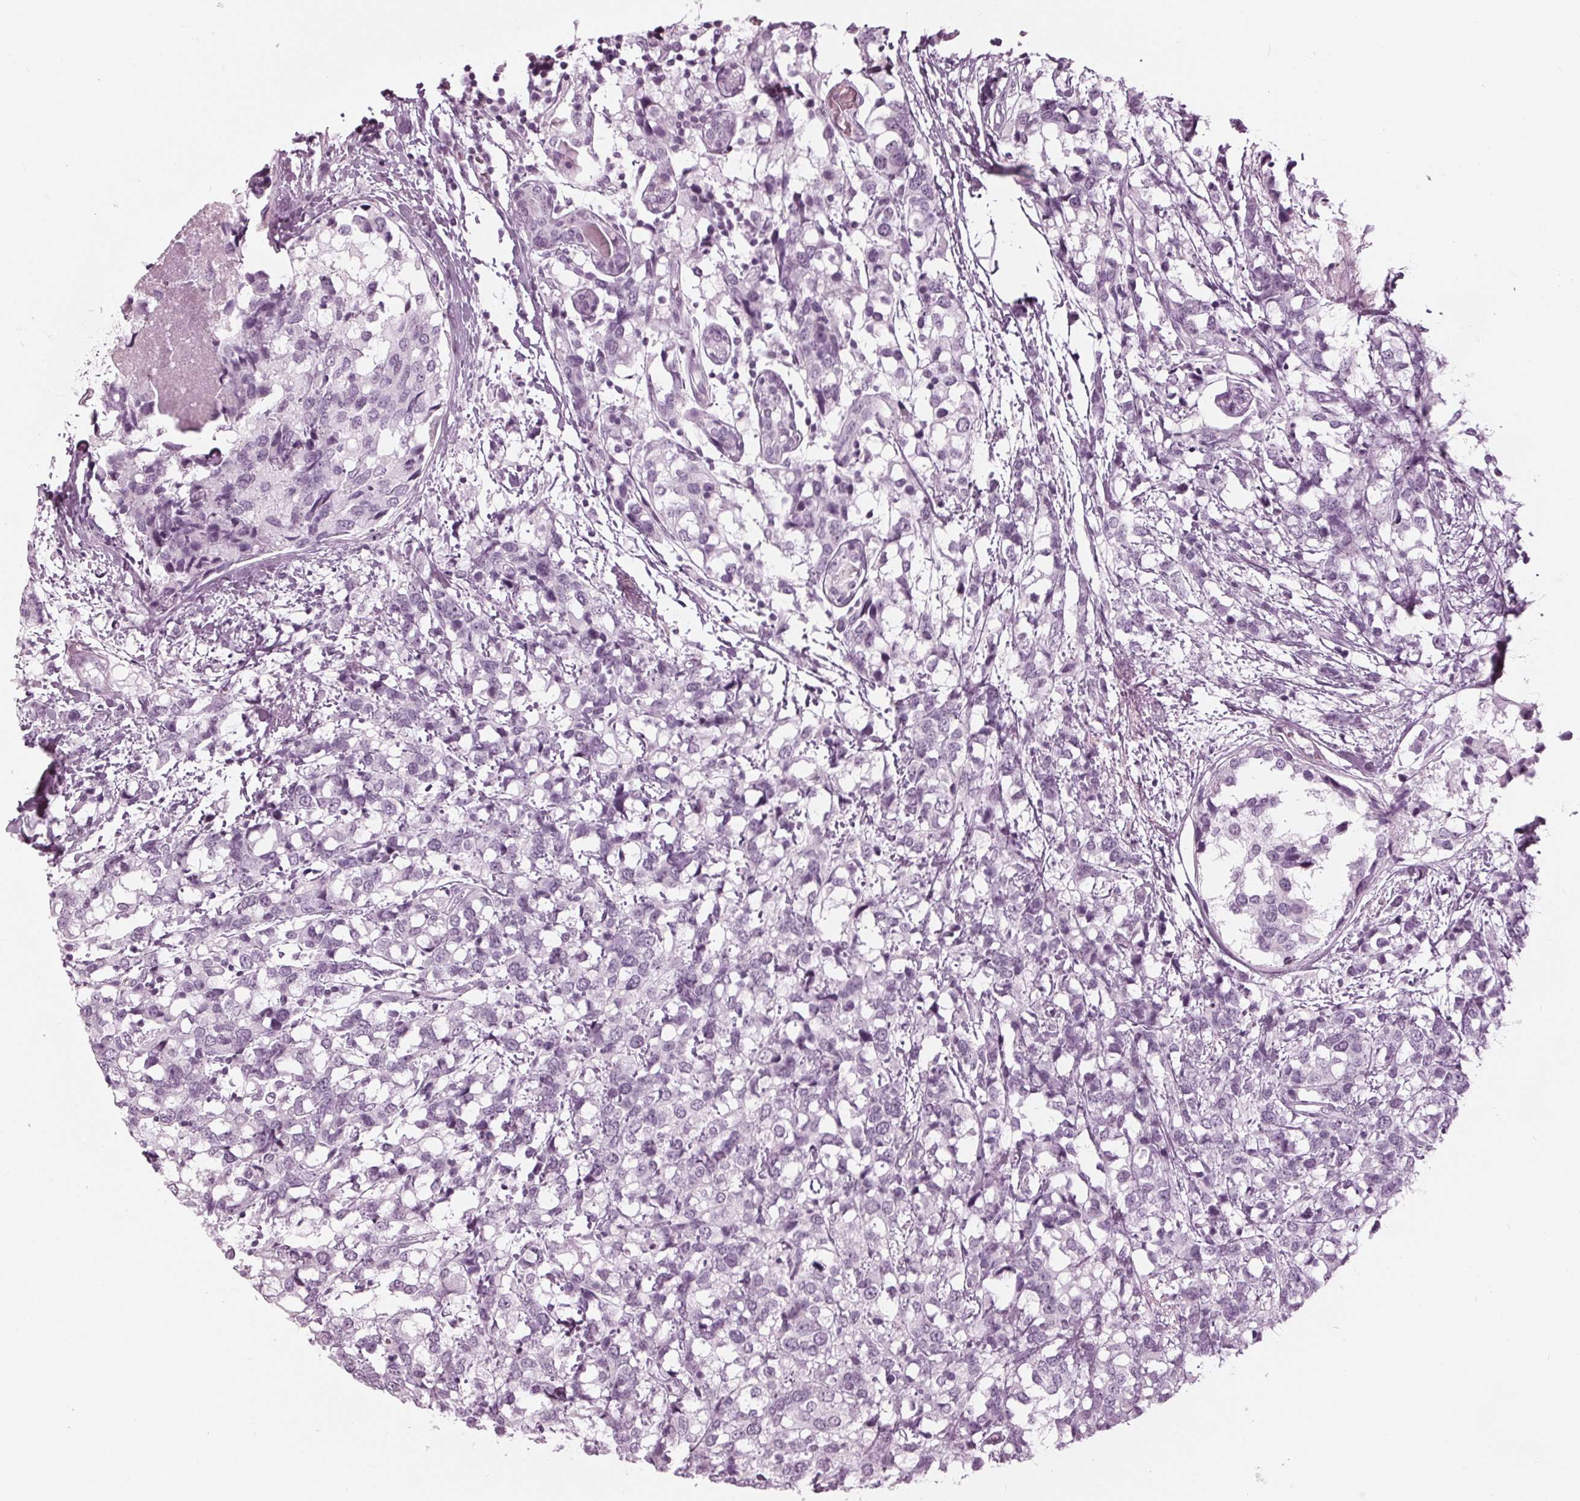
{"staining": {"intensity": "negative", "quantity": "none", "location": "none"}, "tissue": "breast cancer", "cell_type": "Tumor cells", "image_type": "cancer", "snomed": [{"axis": "morphology", "description": "Lobular carcinoma"}, {"axis": "topography", "description": "Breast"}], "caption": "IHC histopathology image of human breast cancer stained for a protein (brown), which displays no staining in tumor cells.", "gene": "KRT28", "patient": {"sex": "female", "age": 59}}